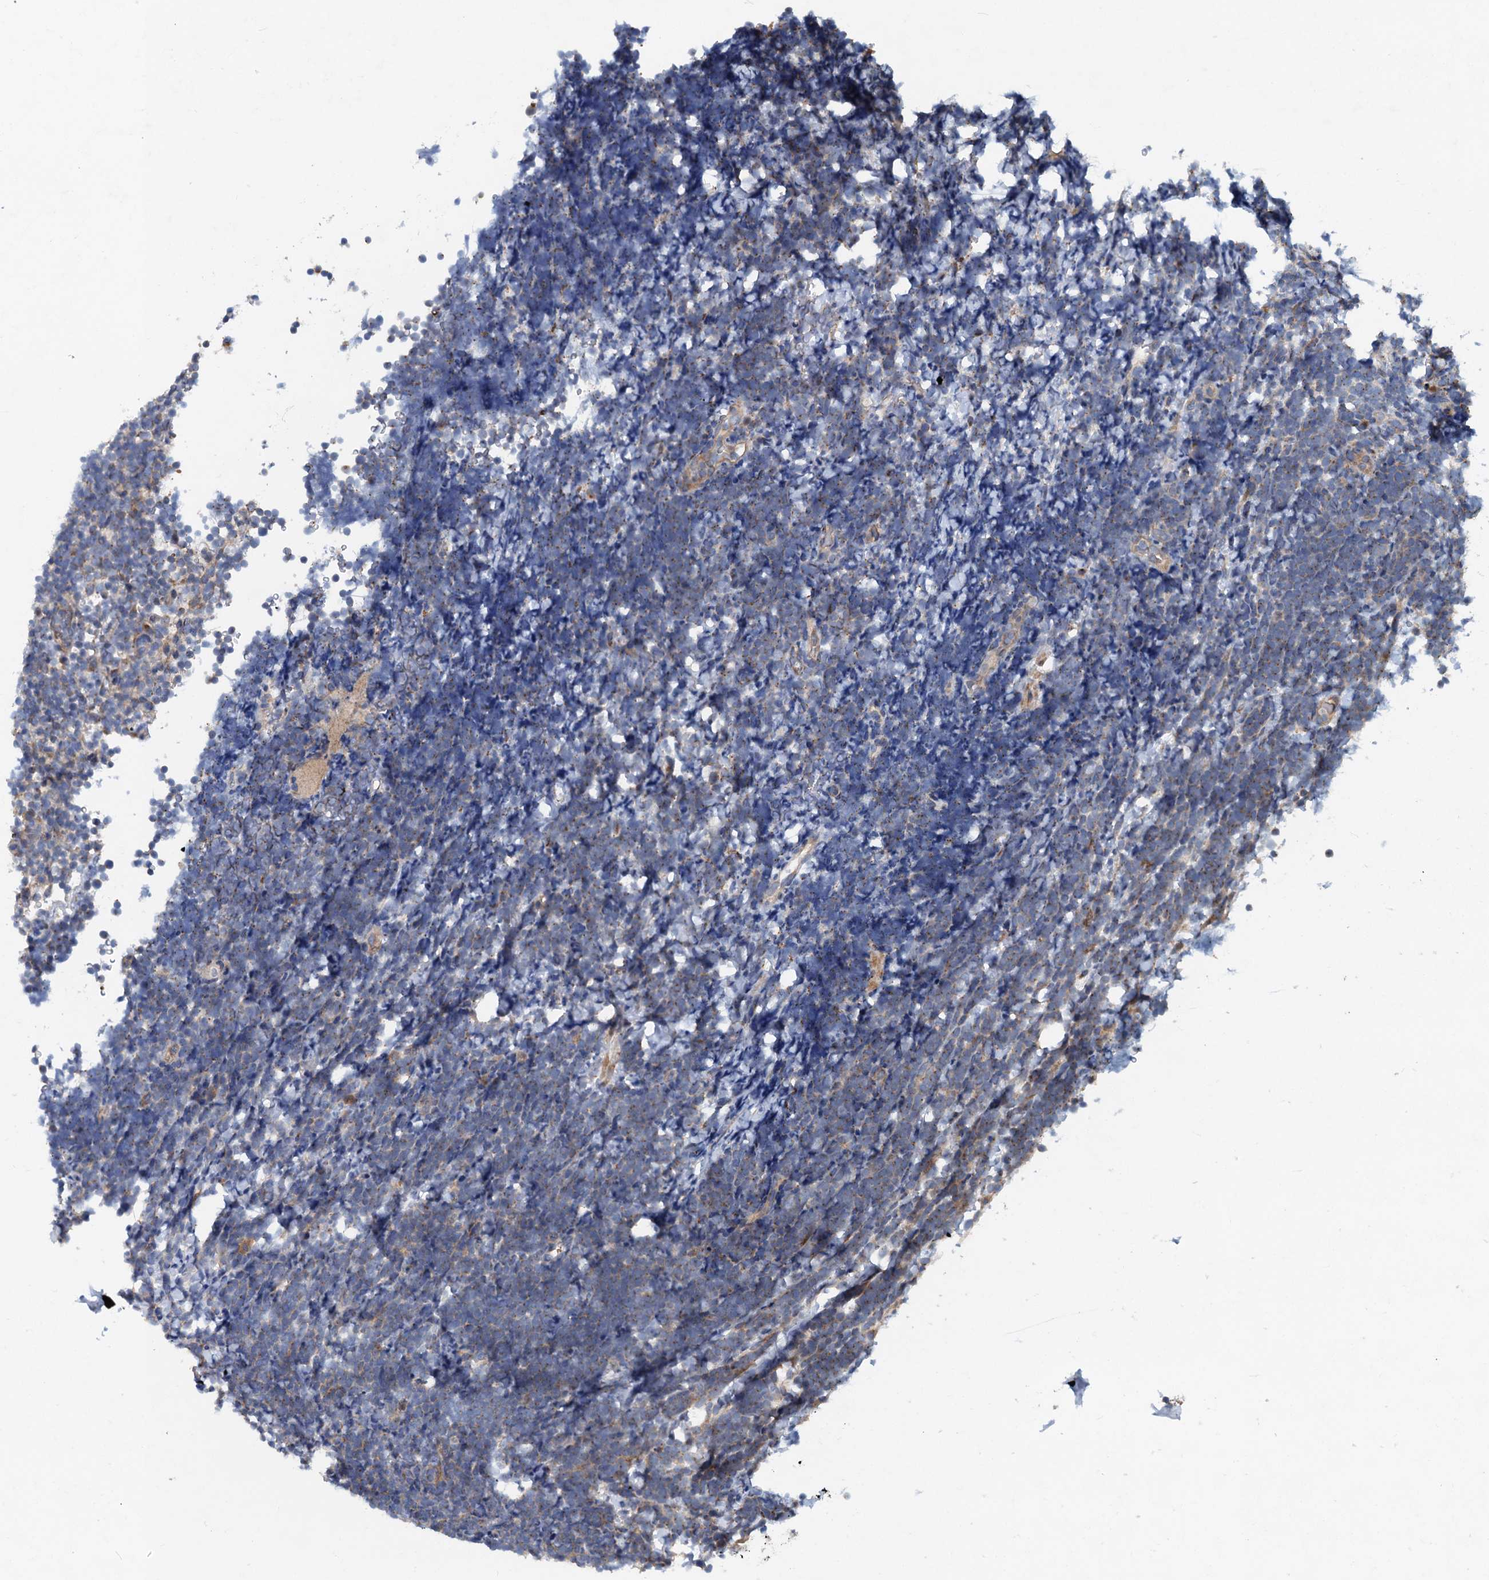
{"staining": {"intensity": "negative", "quantity": "none", "location": "none"}, "tissue": "lymphoma", "cell_type": "Tumor cells", "image_type": "cancer", "snomed": [{"axis": "morphology", "description": "Malignant lymphoma, non-Hodgkin's type, High grade"}, {"axis": "topography", "description": "Lymph node"}], "caption": "A high-resolution image shows immunohistochemistry (IHC) staining of lymphoma, which exhibits no significant positivity in tumor cells.", "gene": "NBEA", "patient": {"sex": "male", "age": 13}}